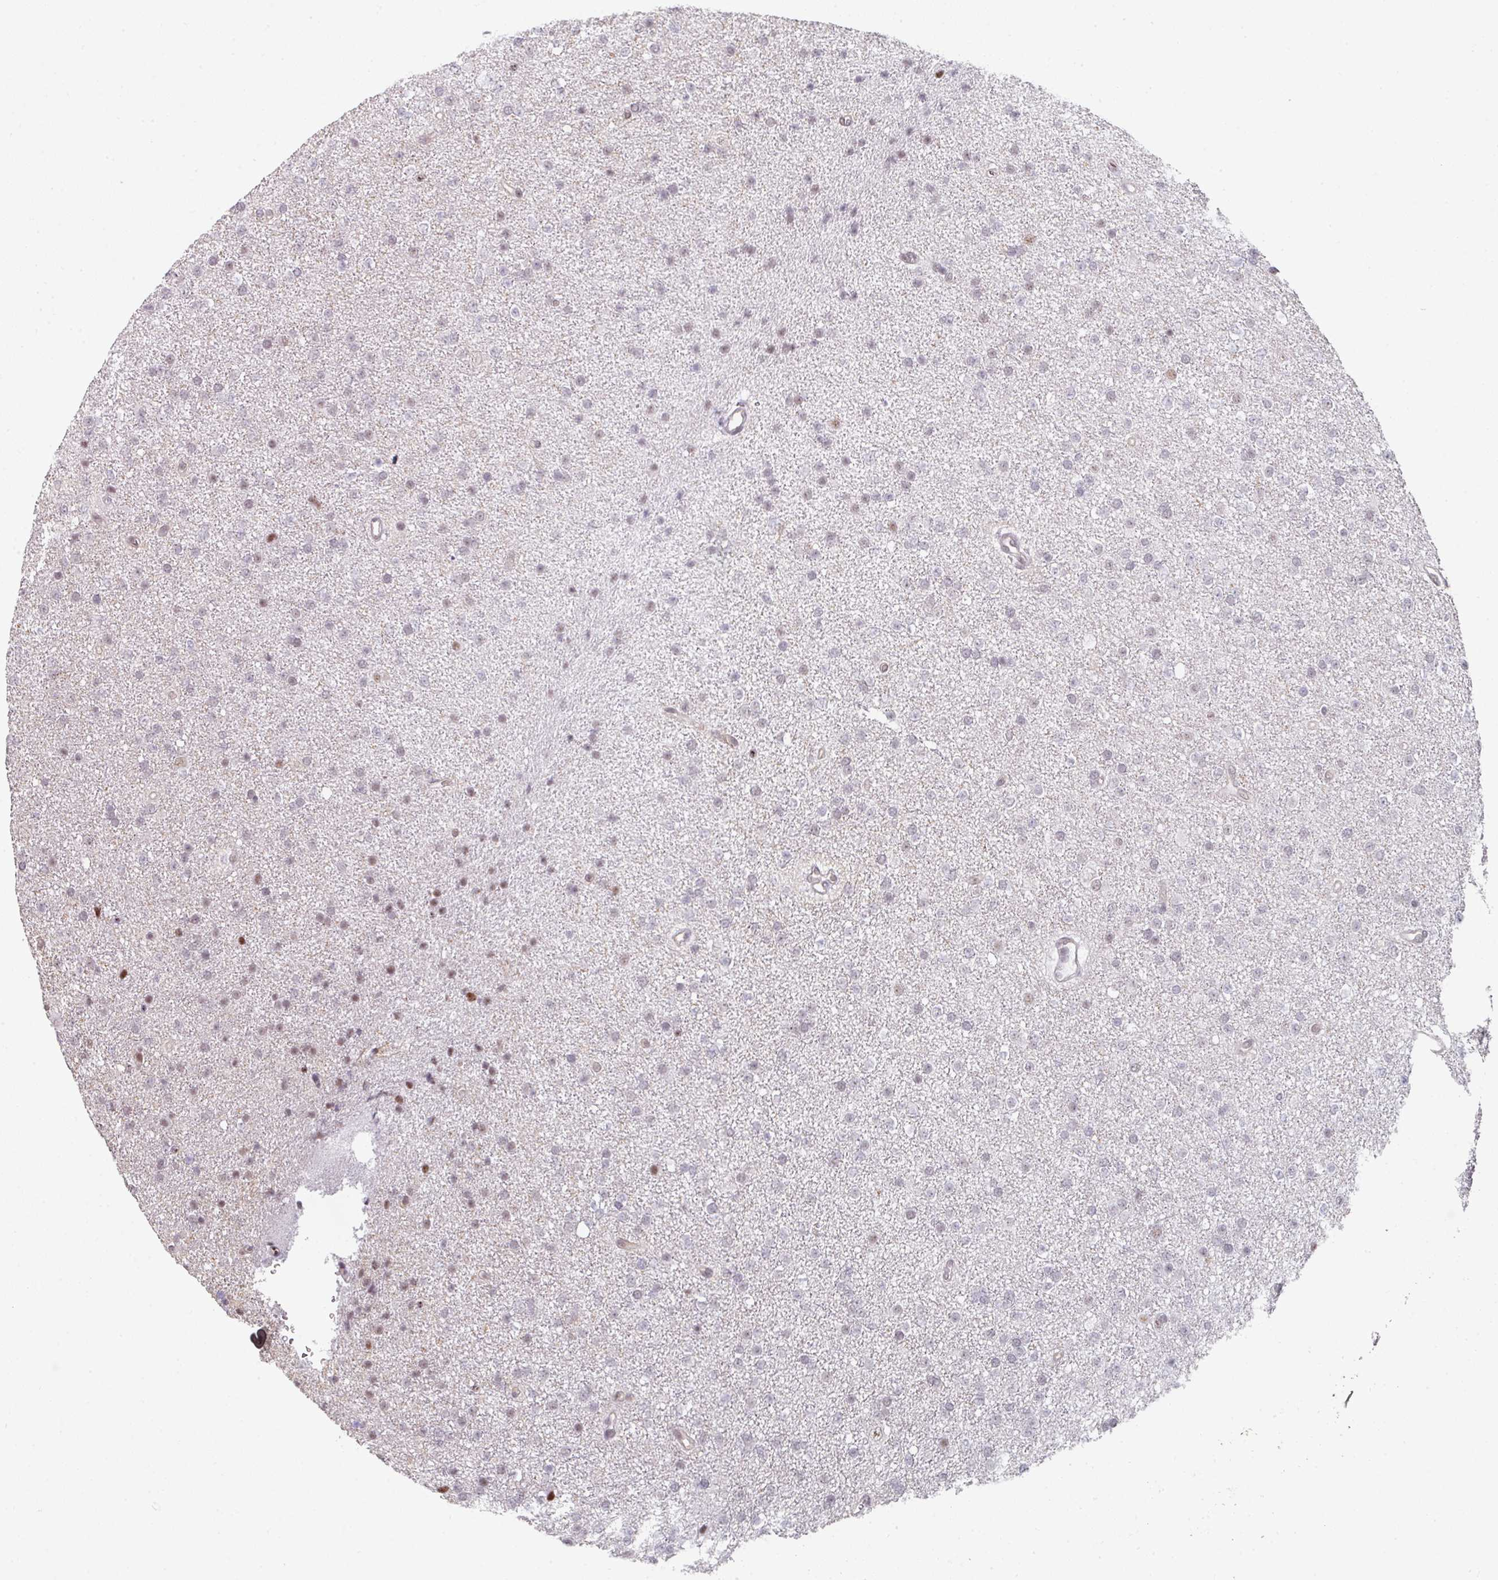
{"staining": {"intensity": "moderate", "quantity": "<25%", "location": "nuclear"}, "tissue": "glioma", "cell_type": "Tumor cells", "image_type": "cancer", "snomed": [{"axis": "morphology", "description": "Glioma, malignant, Low grade"}, {"axis": "topography", "description": "Brain"}], "caption": "Malignant glioma (low-grade) stained for a protein (brown) reveals moderate nuclear positive positivity in about <25% of tumor cells.", "gene": "SF3B5", "patient": {"sex": "female", "age": 34}}